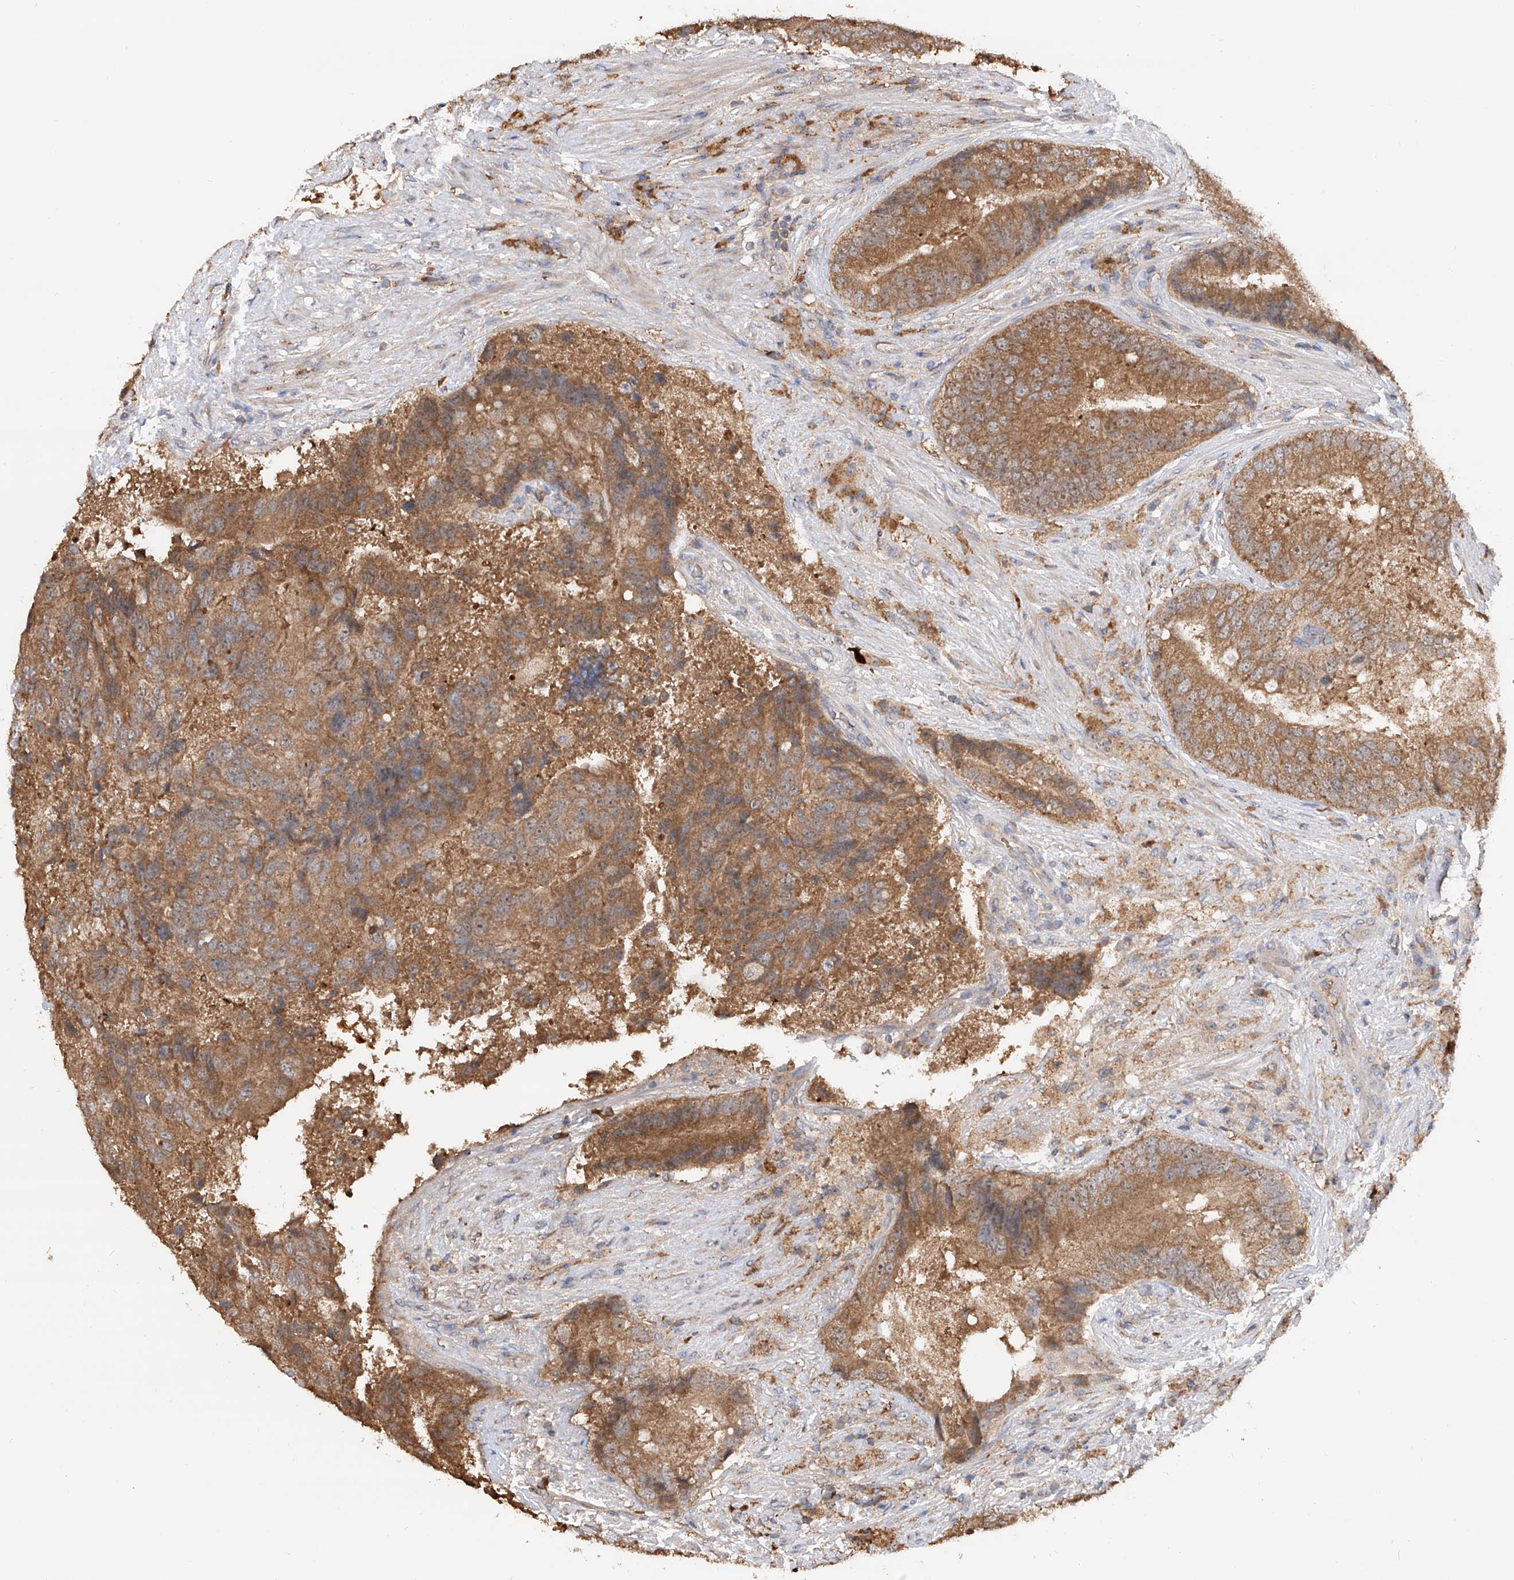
{"staining": {"intensity": "moderate", "quantity": ">75%", "location": "cytoplasmic/membranous"}, "tissue": "prostate cancer", "cell_type": "Tumor cells", "image_type": "cancer", "snomed": [{"axis": "morphology", "description": "Adenocarcinoma, High grade"}, {"axis": "topography", "description": "Prostate"}], "caption": "Protein expression analysis of human prostate cancer reveals moderate cytoplasmic/membranous positivity in approximately >75% of tumor cells.", "gene": "EDN1", "patient": {"sex": "male", "age": 70}}